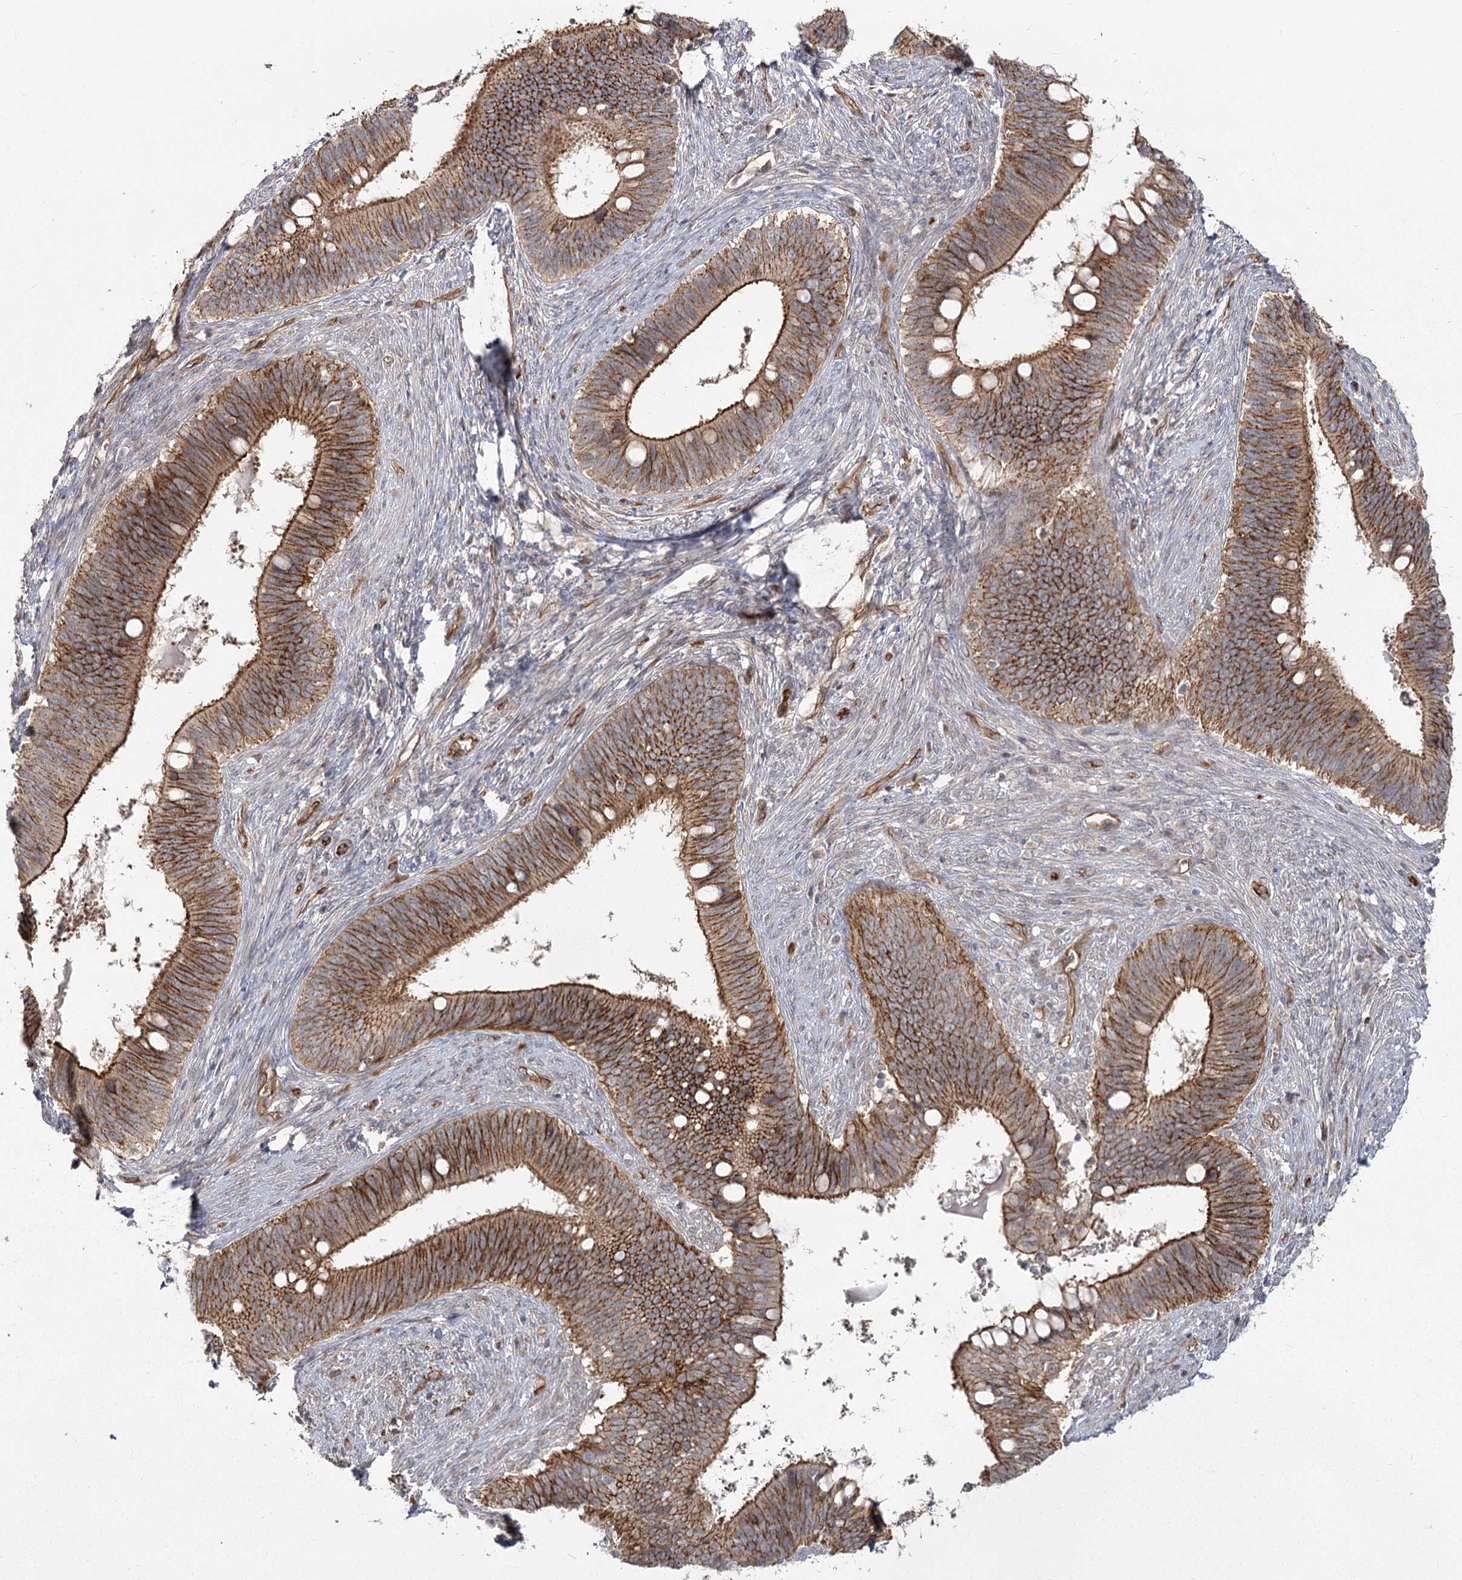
{"staining": {"intensity": "moderate", "quantity": ">75%", "location": "cytoplasmic/membranous"}, "tissue": "cervical cancer", "cell_type": "Tumor cells", "image_type": "cancer", "snomed": [{"axis": "morphology", "description": "Adenocarcinoma, NOS"}, {"axis": "topography", "description": "Cervix"}], "caption": "A medium amount of moderate cytoplasmic/membranous staining is appreciated in approximately >75% of tumor cells in cervical cancer tissue.", "gene": "RPP14", "patient": {"sex": "female", "age": 42}}